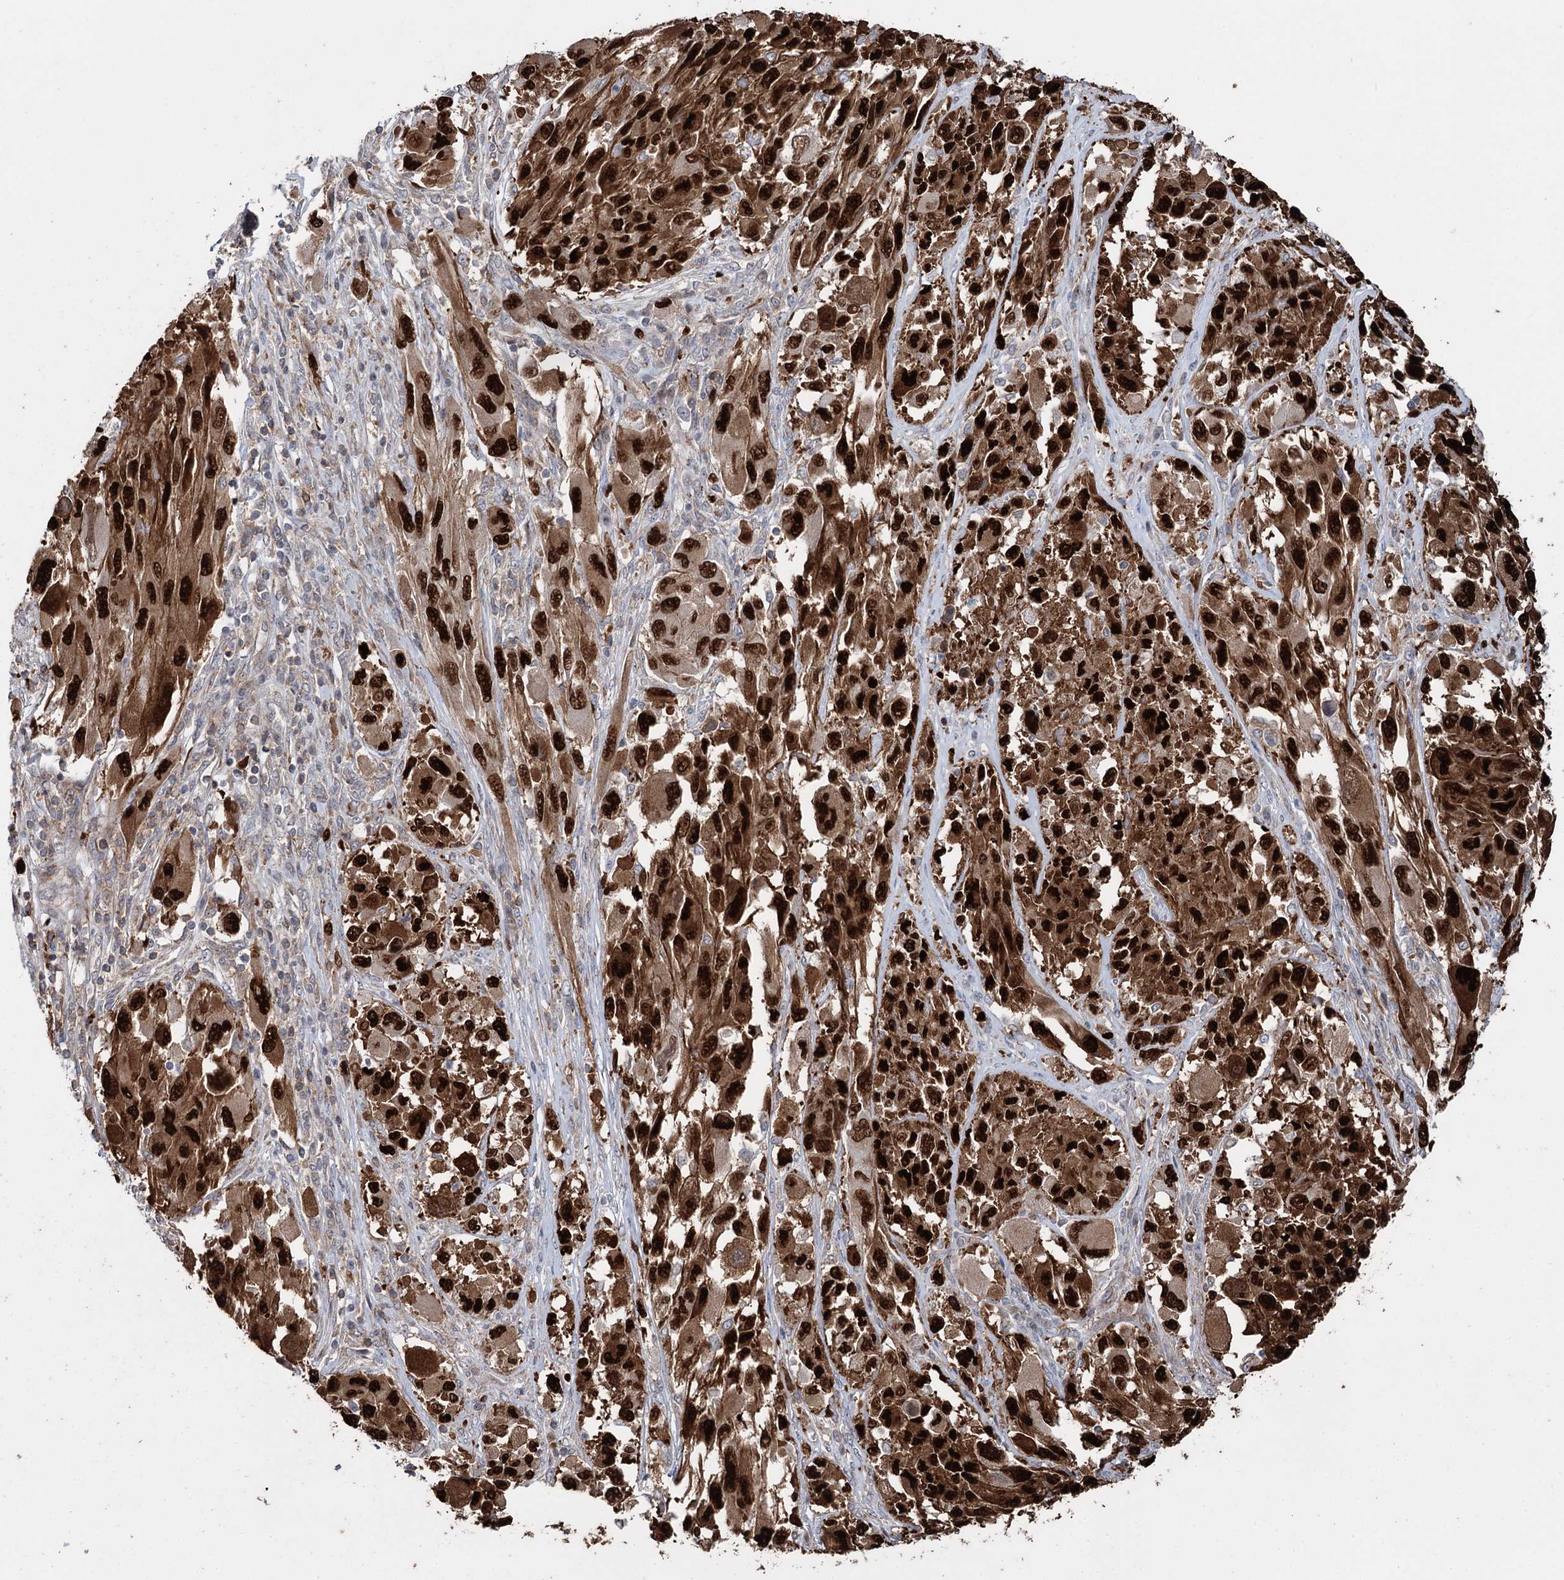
{"staining": {"intensity": "strong", "quantity": ">75%", "location": "cytoplasmic/membranous,nuclear"}, "tissue": "melanoma", "cell_type": "Tumor cells", "image_type": "cancer", "snomed": [{"axis": "morphology", "description": "Malignant melanoma, NOS"}, {"axis": "topography", "description": "Skin"}], "caption": "Tumor cells display strong cytoplasmic/membranous and nuclear positivity in about >75% of cells in malignant melanoma.", "gene": "STX6", "patient": {"sex": "female", "age": 91}}